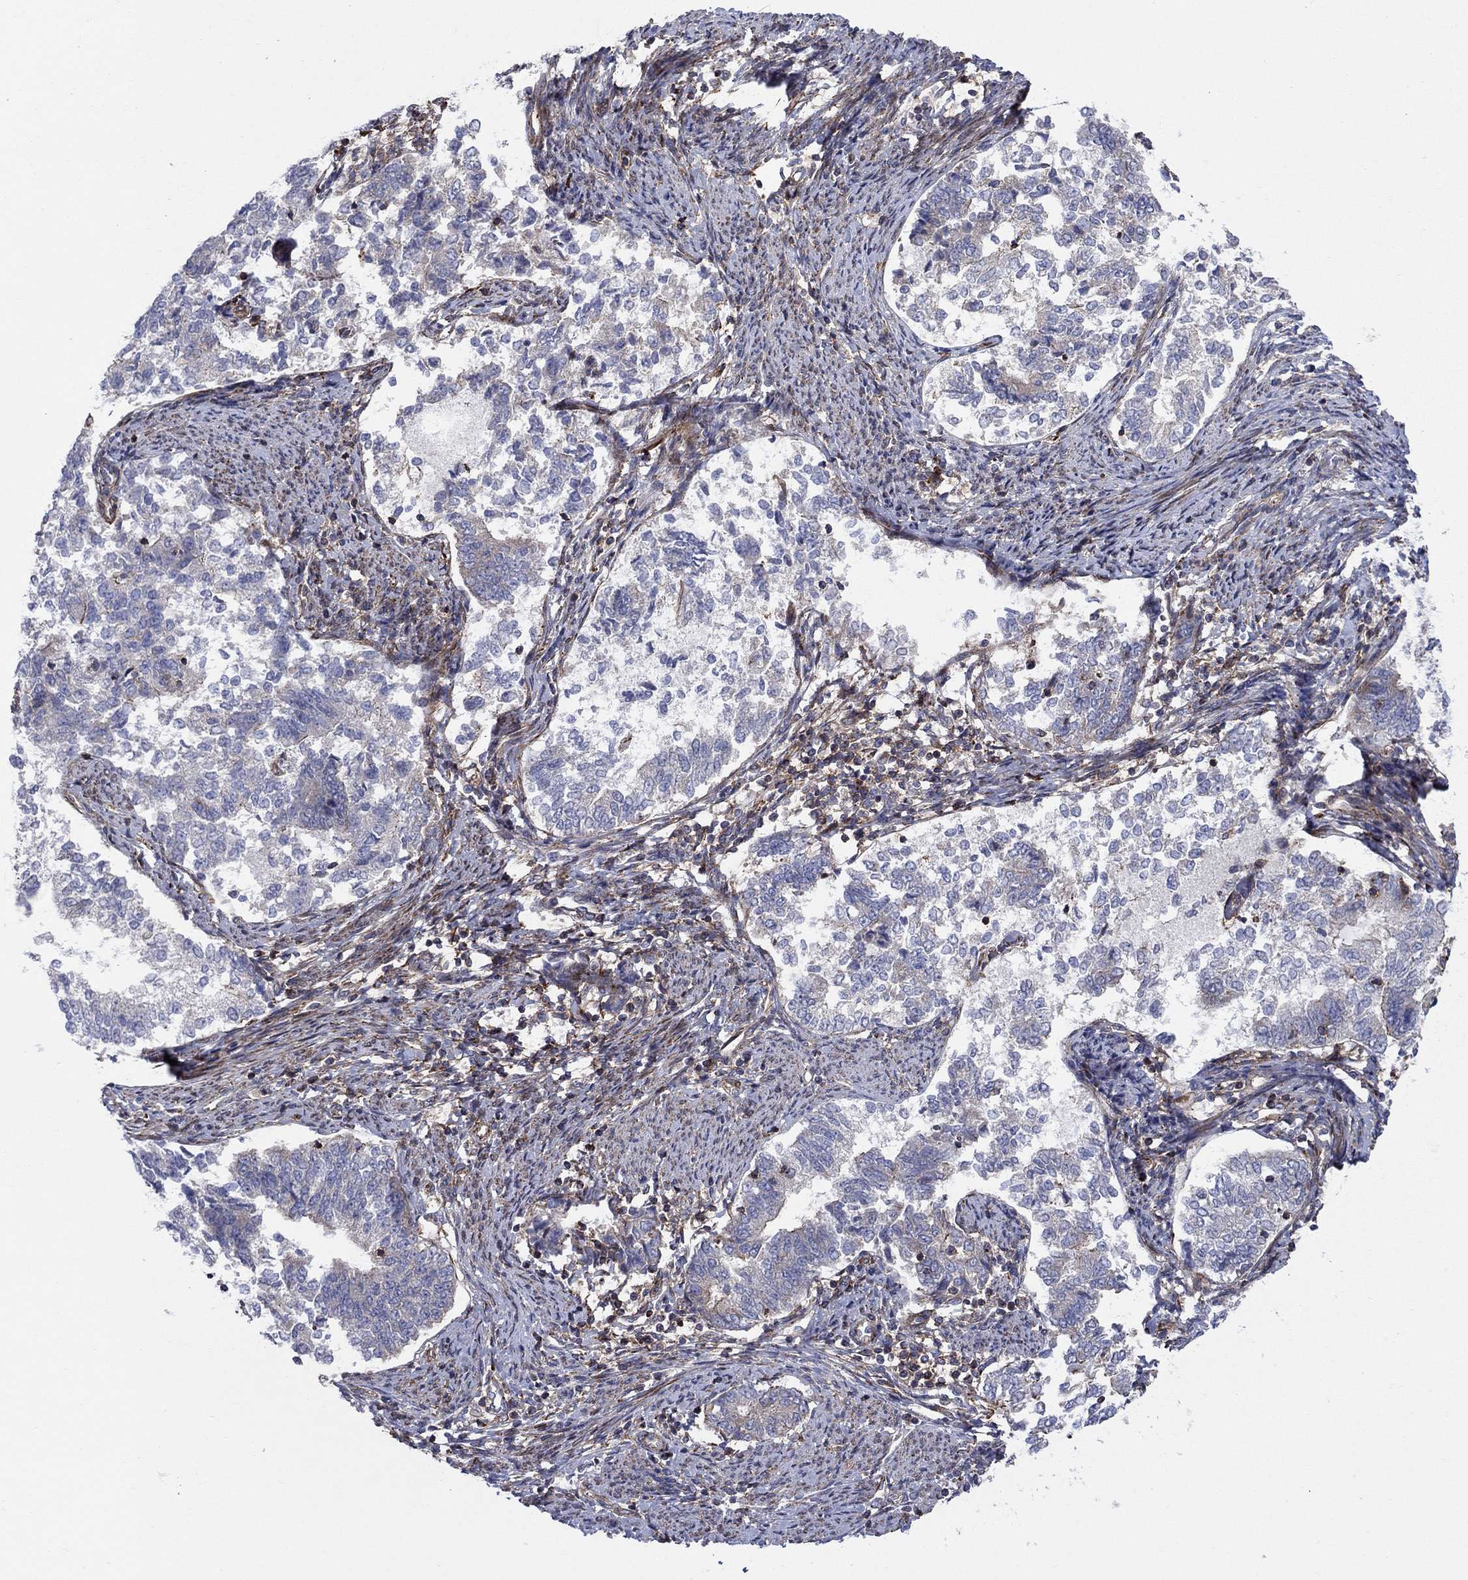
{"staining": {"intensity": "strong", "quantity": "<25%", "location": "cytoplasmic/membranous"}, "tissue": "endometrial cancer", "cell_type": "Tumor cells", "image_type": "cancer", "snomed": [{"axis": "morphology", "description": "Adenocarcinoma, NOS"}, {"axis": "topography", "description": "Endometrium"}], "caption": "Endometrial adenocarcinoma stained with DAB IHC shows medium levels of strong cytoplasmic/membranous expression in approximately <25% of tumor cells. The staining was performed using DAB to visualize the protein expression in brown, while the nuclei were stained in blue with hematoxylin (Magnification: 20x).", "gene": "PAG1", "patient": {"sex": "female", "age": 65}}